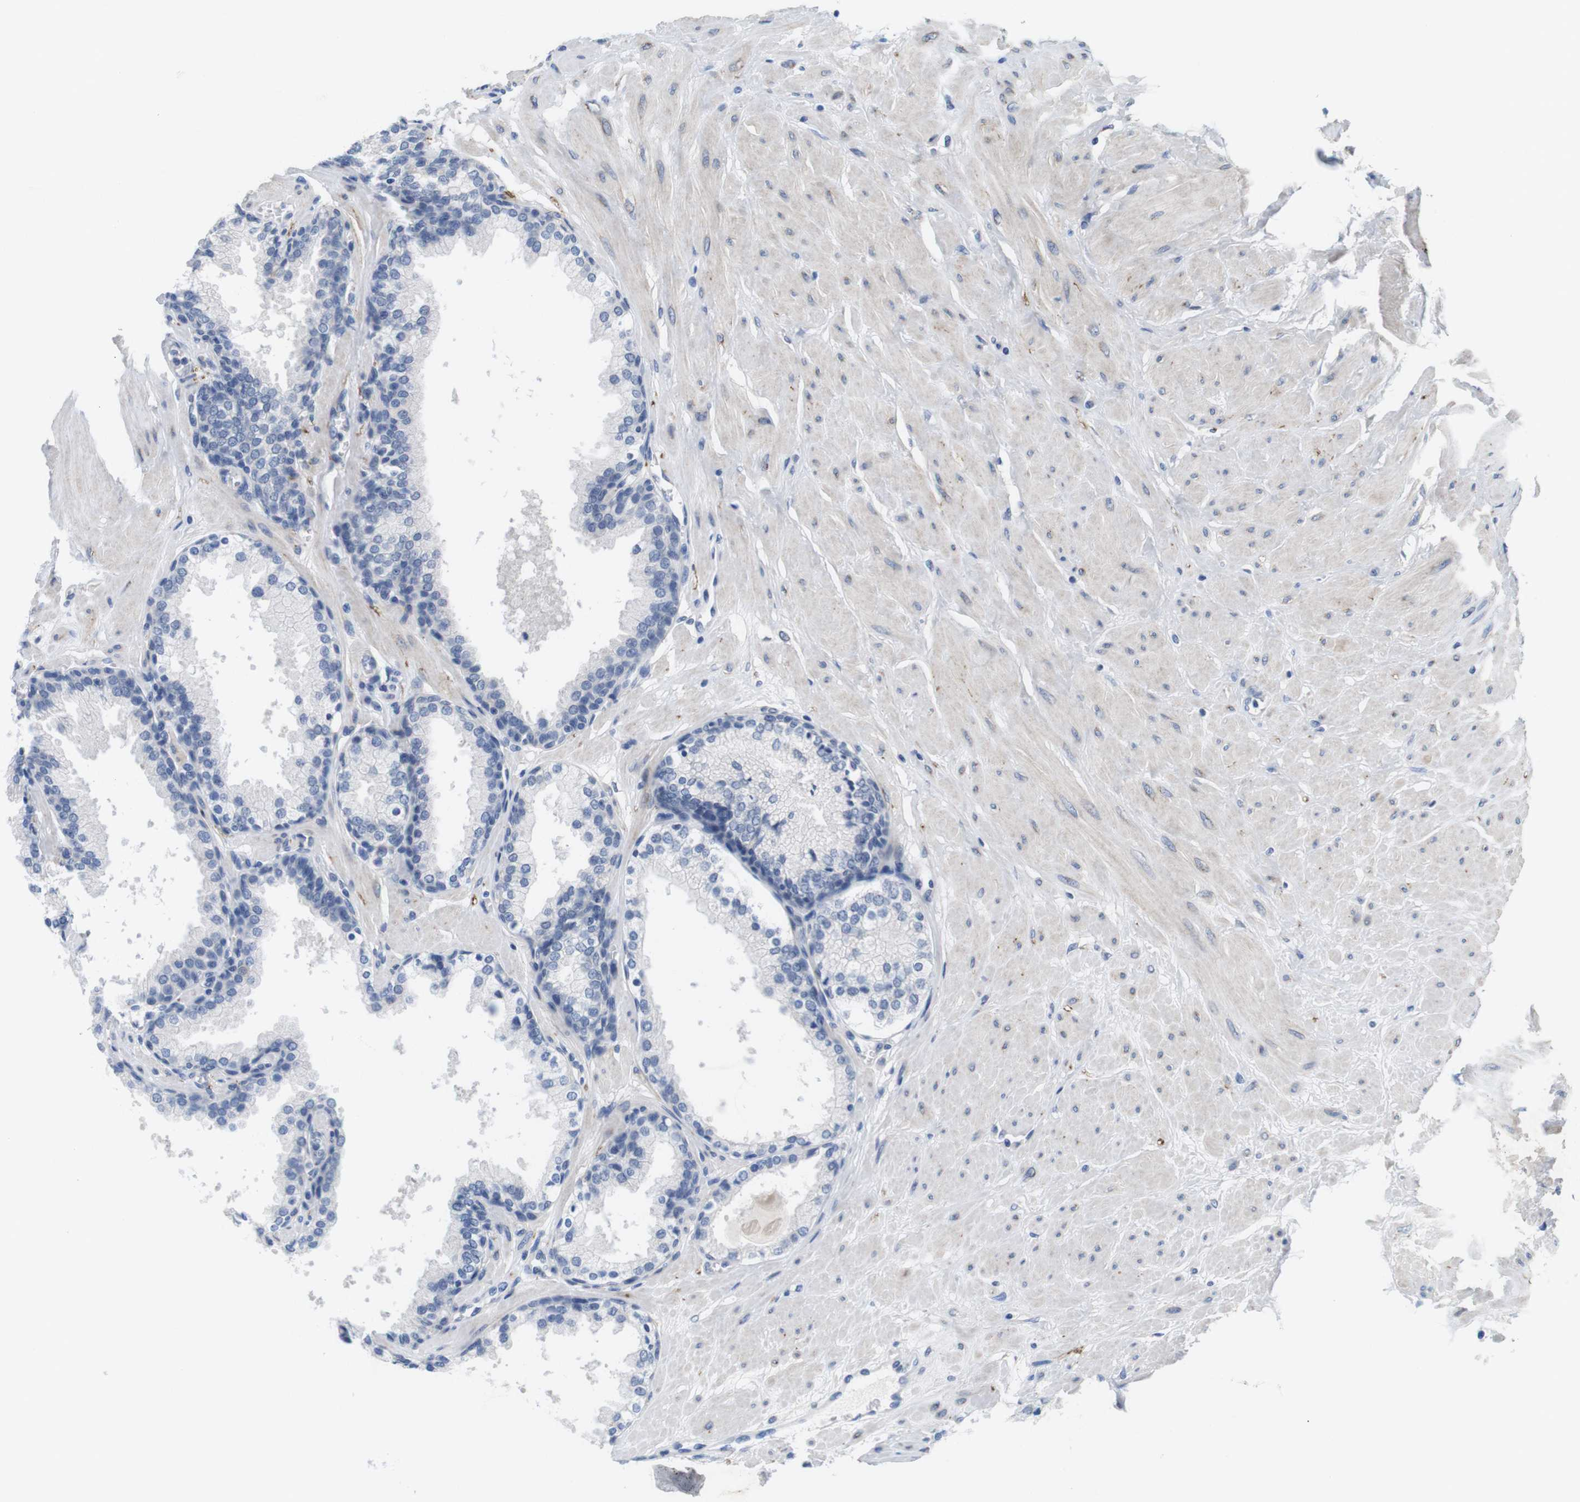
{"staining": {"intensity": "negative", "quantity": "none", "location": "none"}, "tissue": "prostate", "cell_type": "Glandular cells", "image_type": "normal", "snomed": [{"axis": "morphology", "description": "Normal tissue, NOS"}, {"axis": "topography", "description": "Prostate"}], "caption": "There is no significant expression in glandular cells of prostate. (DAB (3,3'-diaminobenzidine) immunohistochemistry (IHC), high magnification).", "gene": "MAP6", "patient": {"sex": "male", "age": 51}}